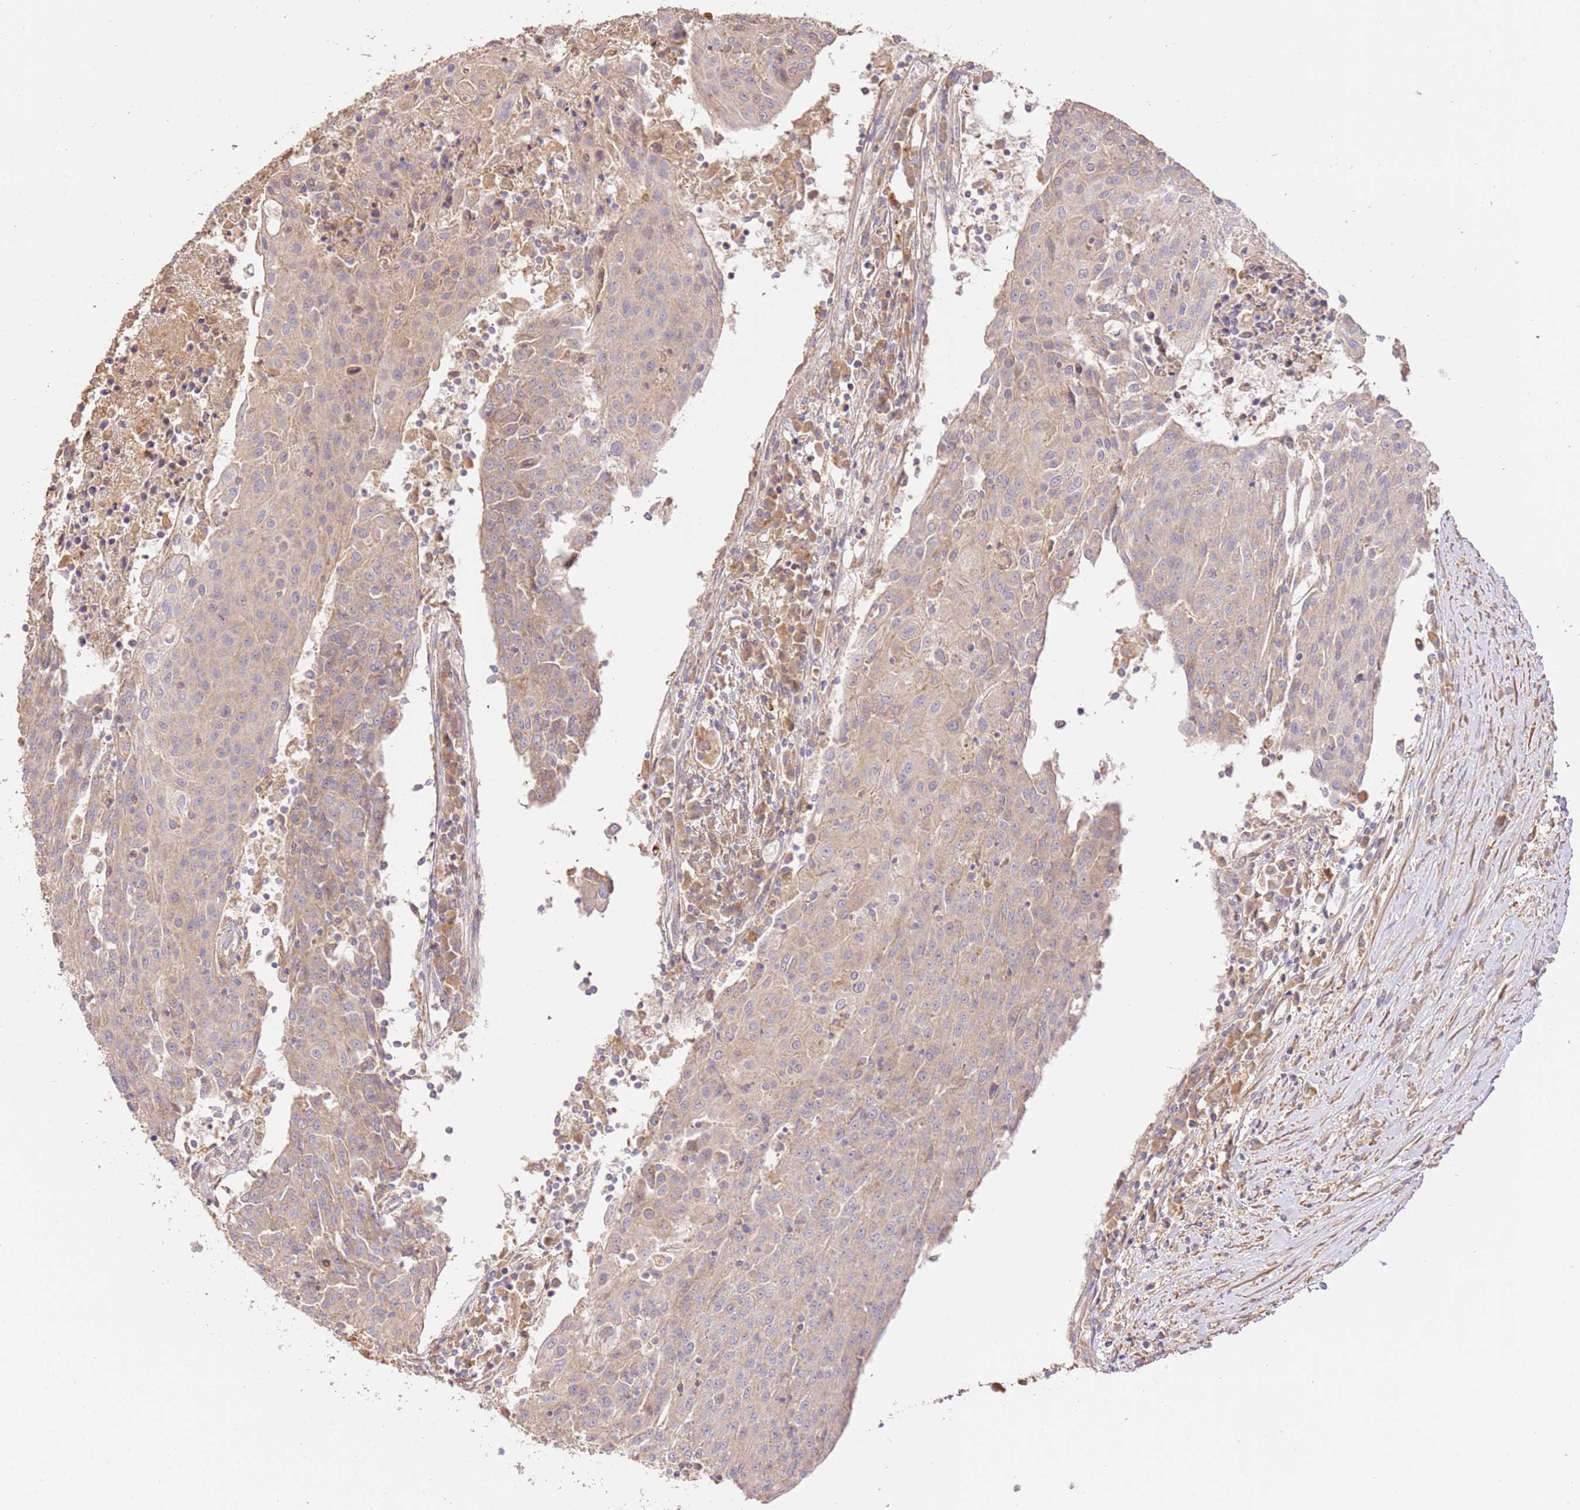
{"staining": {"intensity": "negative", "quantity": "none", "location": "none"}, "tissue": "urothelial cancer", "cell_type": "Tumor cells", "image_type": "cancer", "snomed": [{"axis": "morphology", "description": "Urothelial carcinoma, High grade"}, {"axis": "topography", "description": "Urinary bladder"}], "caption": "Immunohistochemistry (IHC) image of urothelial carcinoma (high-grade) stained for a protein (brown), which demonstrates no staining in tumor cells.", "gene": "CEP55", "patient": {"sex": "female", "age": 85}}